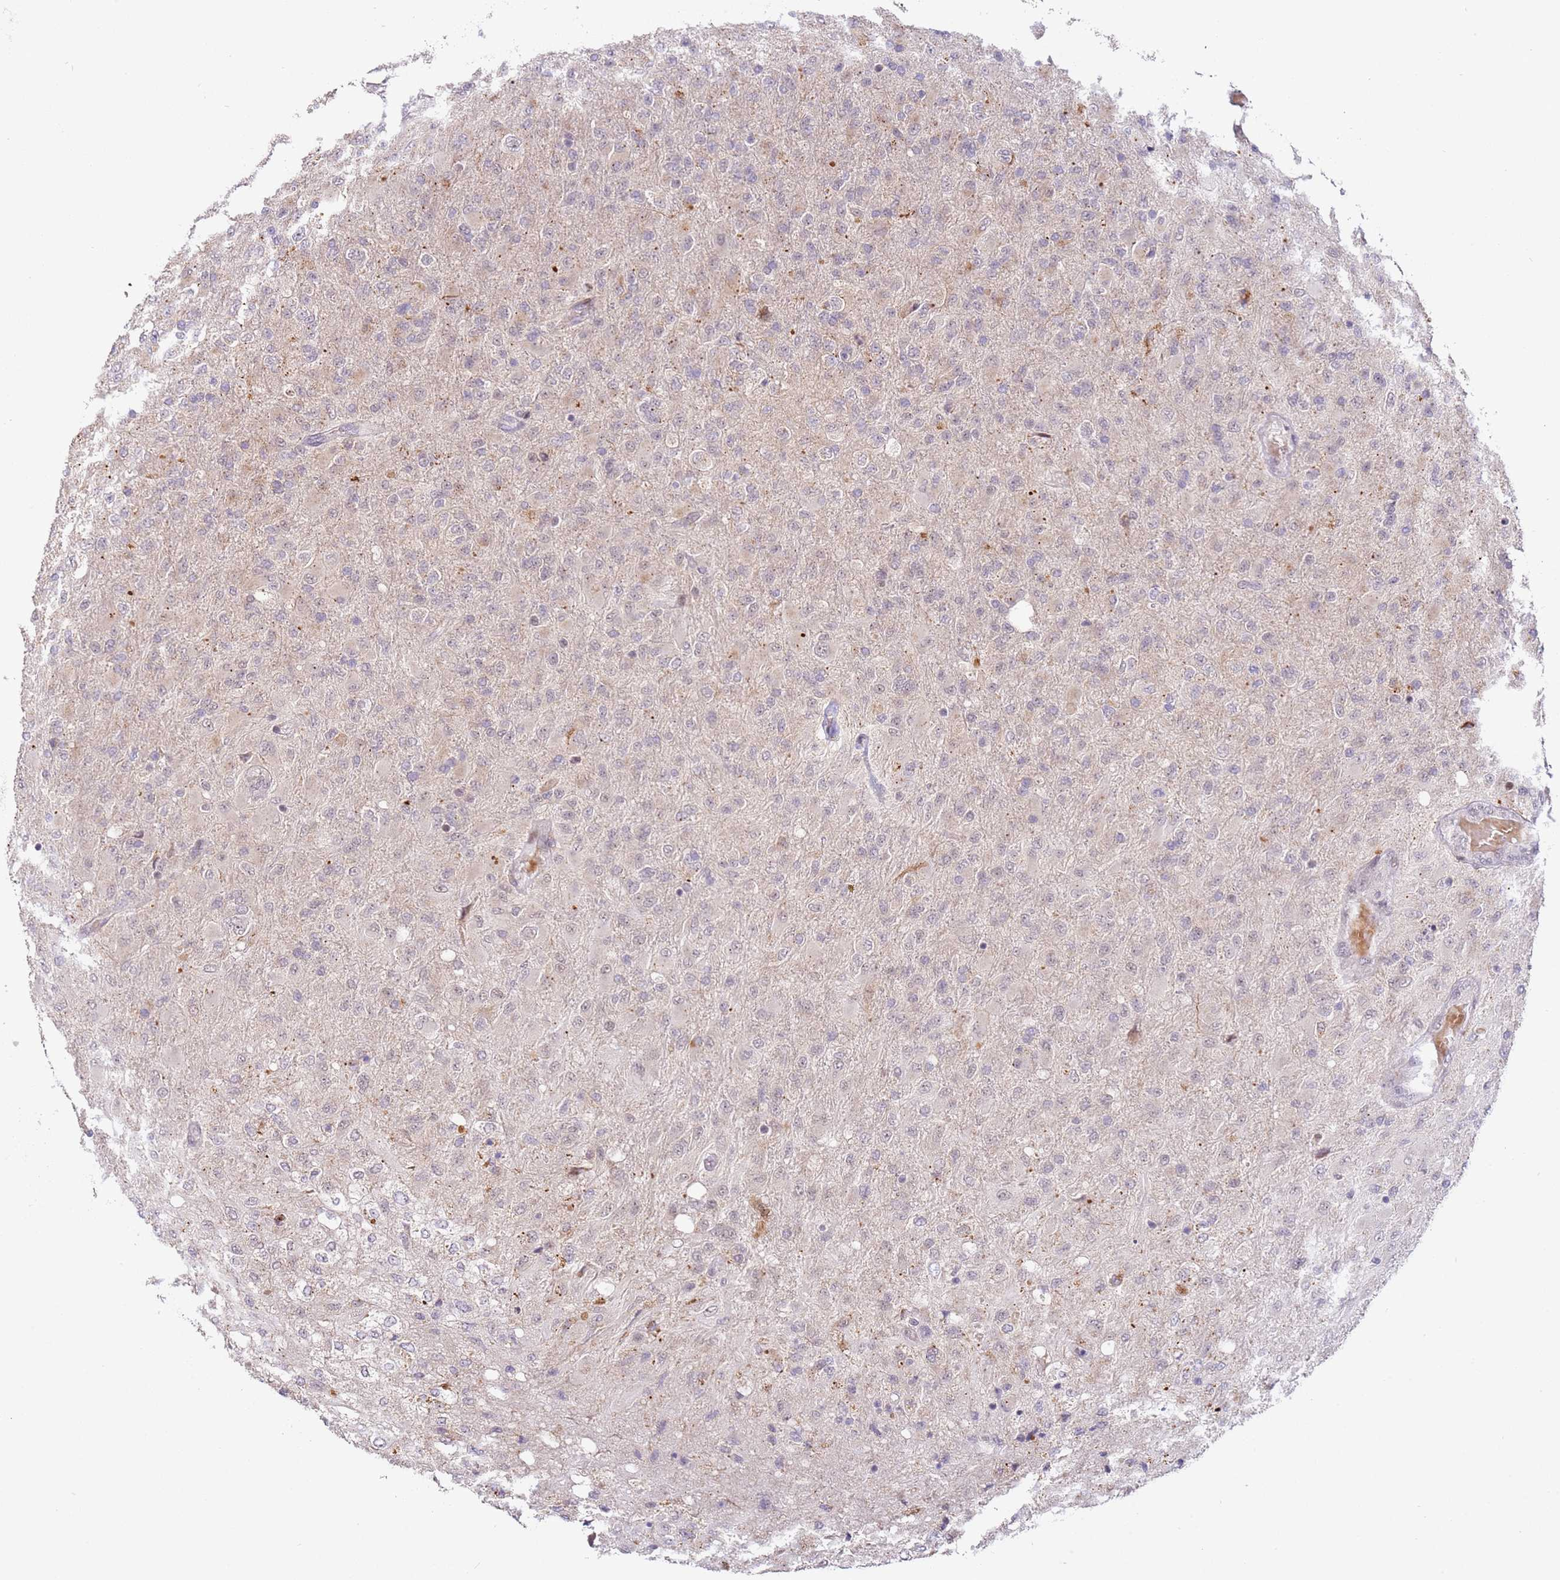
{"staining": {"intensity": "negative", "quantity": "none", "location": "none"}, "tissue": "glioma", "cell_type": "Tumor cells", "image_type": "cancer", "snomed": [{"axis": "morphology", "description": "Glioma, malignant, Low grade"}, {"axis": "topography", "description": "Brain"}], "caption": "This histopathology image is of low-grade glioma (malignant) stained with IHC to label a protein in brown with the nuclei are counter-stained blue. There is no expression in tumor cells.", "gene": "LGALSL", "patient": {"sex": "male", "age": 65}}